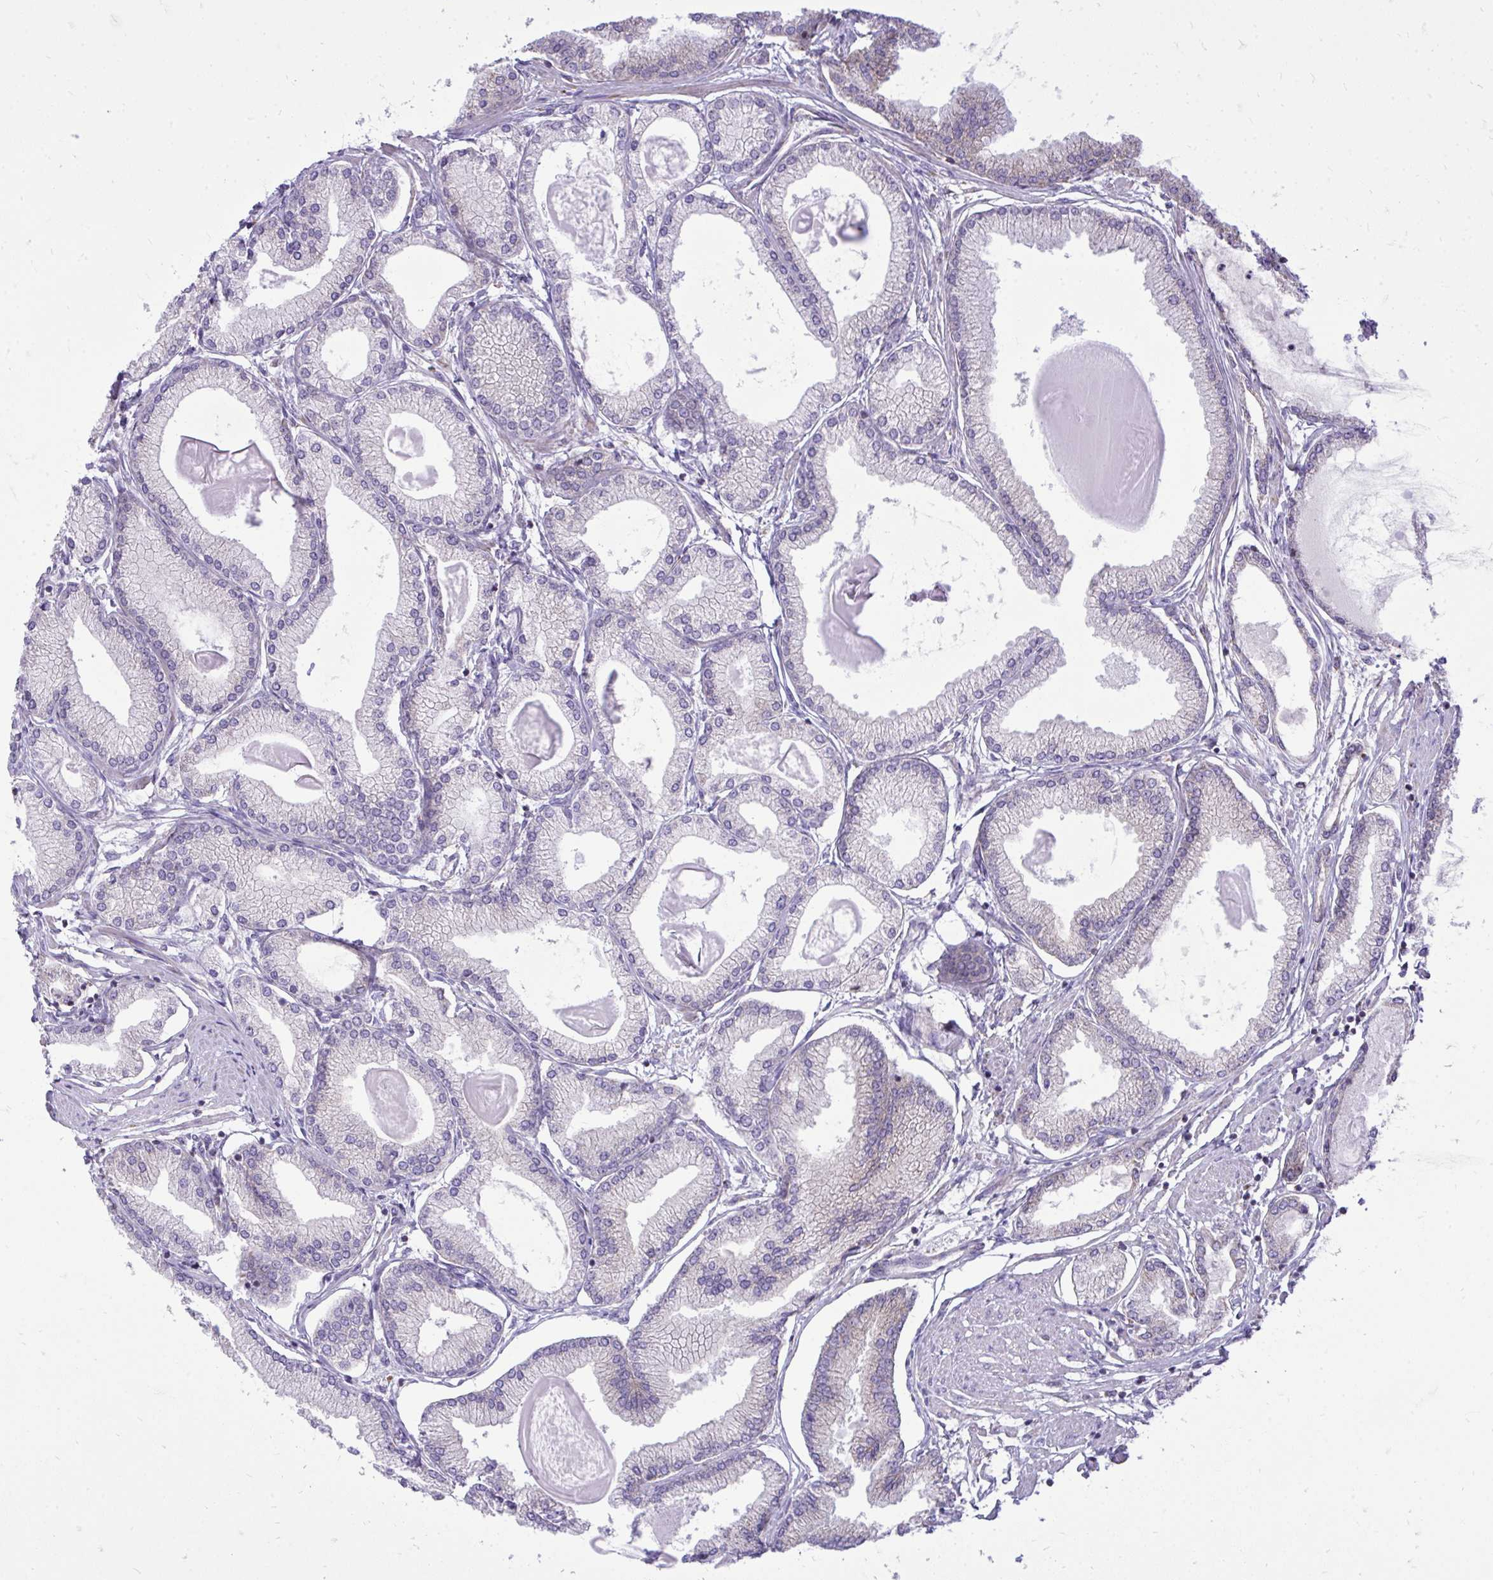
{"staining": {"intensity": "negative", "quantity": "none", "location": "none"}, "tissue": "prostate cancer", "cell_type": "Tumor cells", "image_type": "cancer", "snomed": [{"axis": "morphology", "description": "Adenocarcinoma, High grade"}, {"axis": "topography", "description": "Prostate"}], "caption": "Immunohistochemistry (IHC) histopathology image of human prostate cancer stained for a protein (brown), which displays no staining in tumor cells. The staining was performed using DAB (3,3'-diaminobenzidine) to visualize the protein expression in brown, while the nuclei were stained in blue with hematoxylin (Magnification: 20x).", "gene": "SPTBN2", "patient": {"sex": "male", "age": 68}}